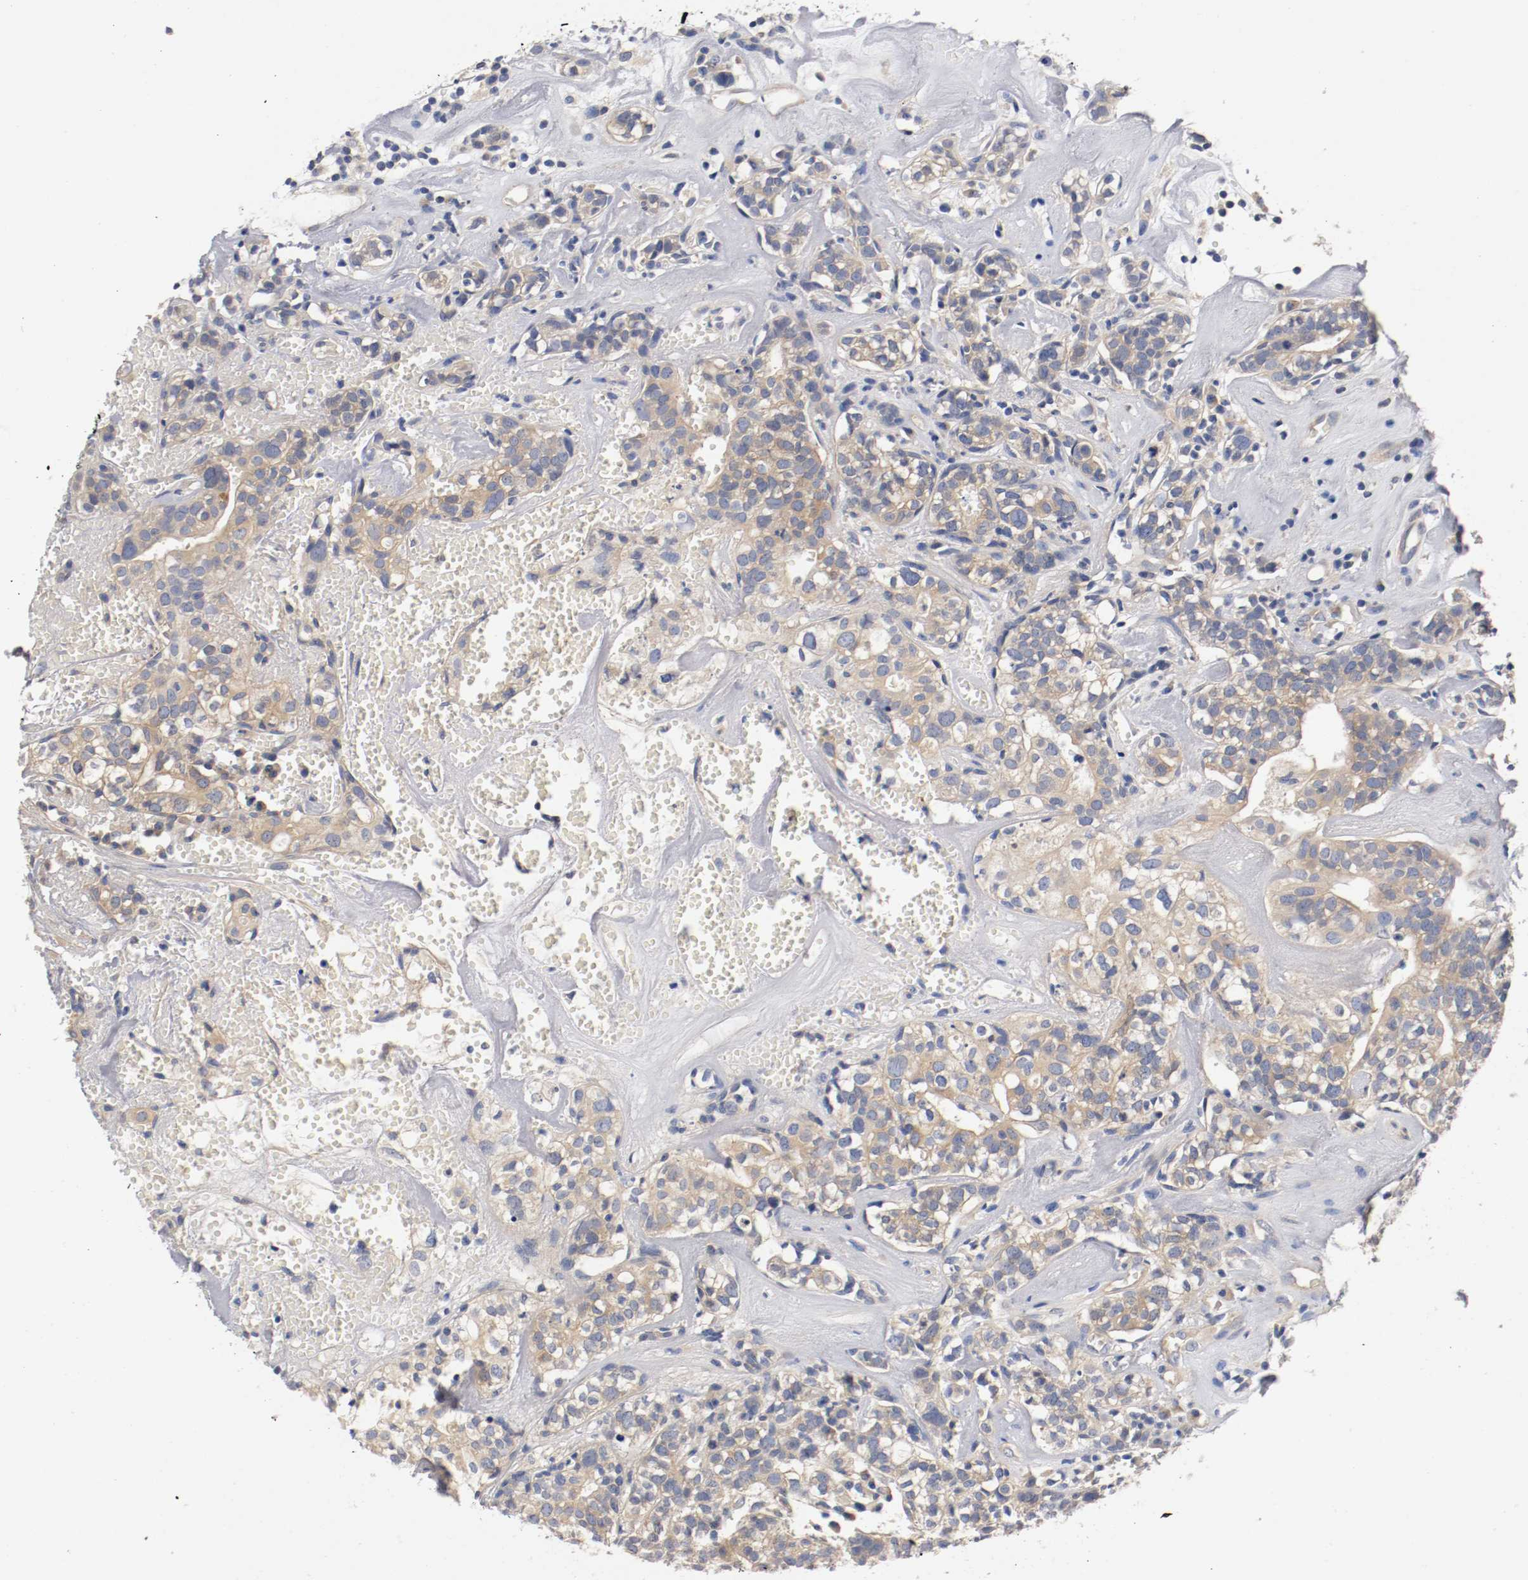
{"staining": {"intensity": "moderate", "quantity": ">75%", "location": "cytoplasmic/membranous"}, "tissue": "head and neck cancer", "cell_type": "Tumor cells", "image_type": "cancer", "snomed": [{"axis": "morphology", "description": "Adenocarcinoma, NOS"}, {"axis": "topography", "description": "Salivary gland"}, {"axis": "topography", "description": "Head-Neck"}], "caption": "Immunohistochemical staining of human head and neck cancer (adenocarcinoma) shows medium levels of moderate cytoplasmic/membranous protein expression in about >75% of tumor cells.", "gene": "HGS", "patient": {"sex": "female", "age": 65}}